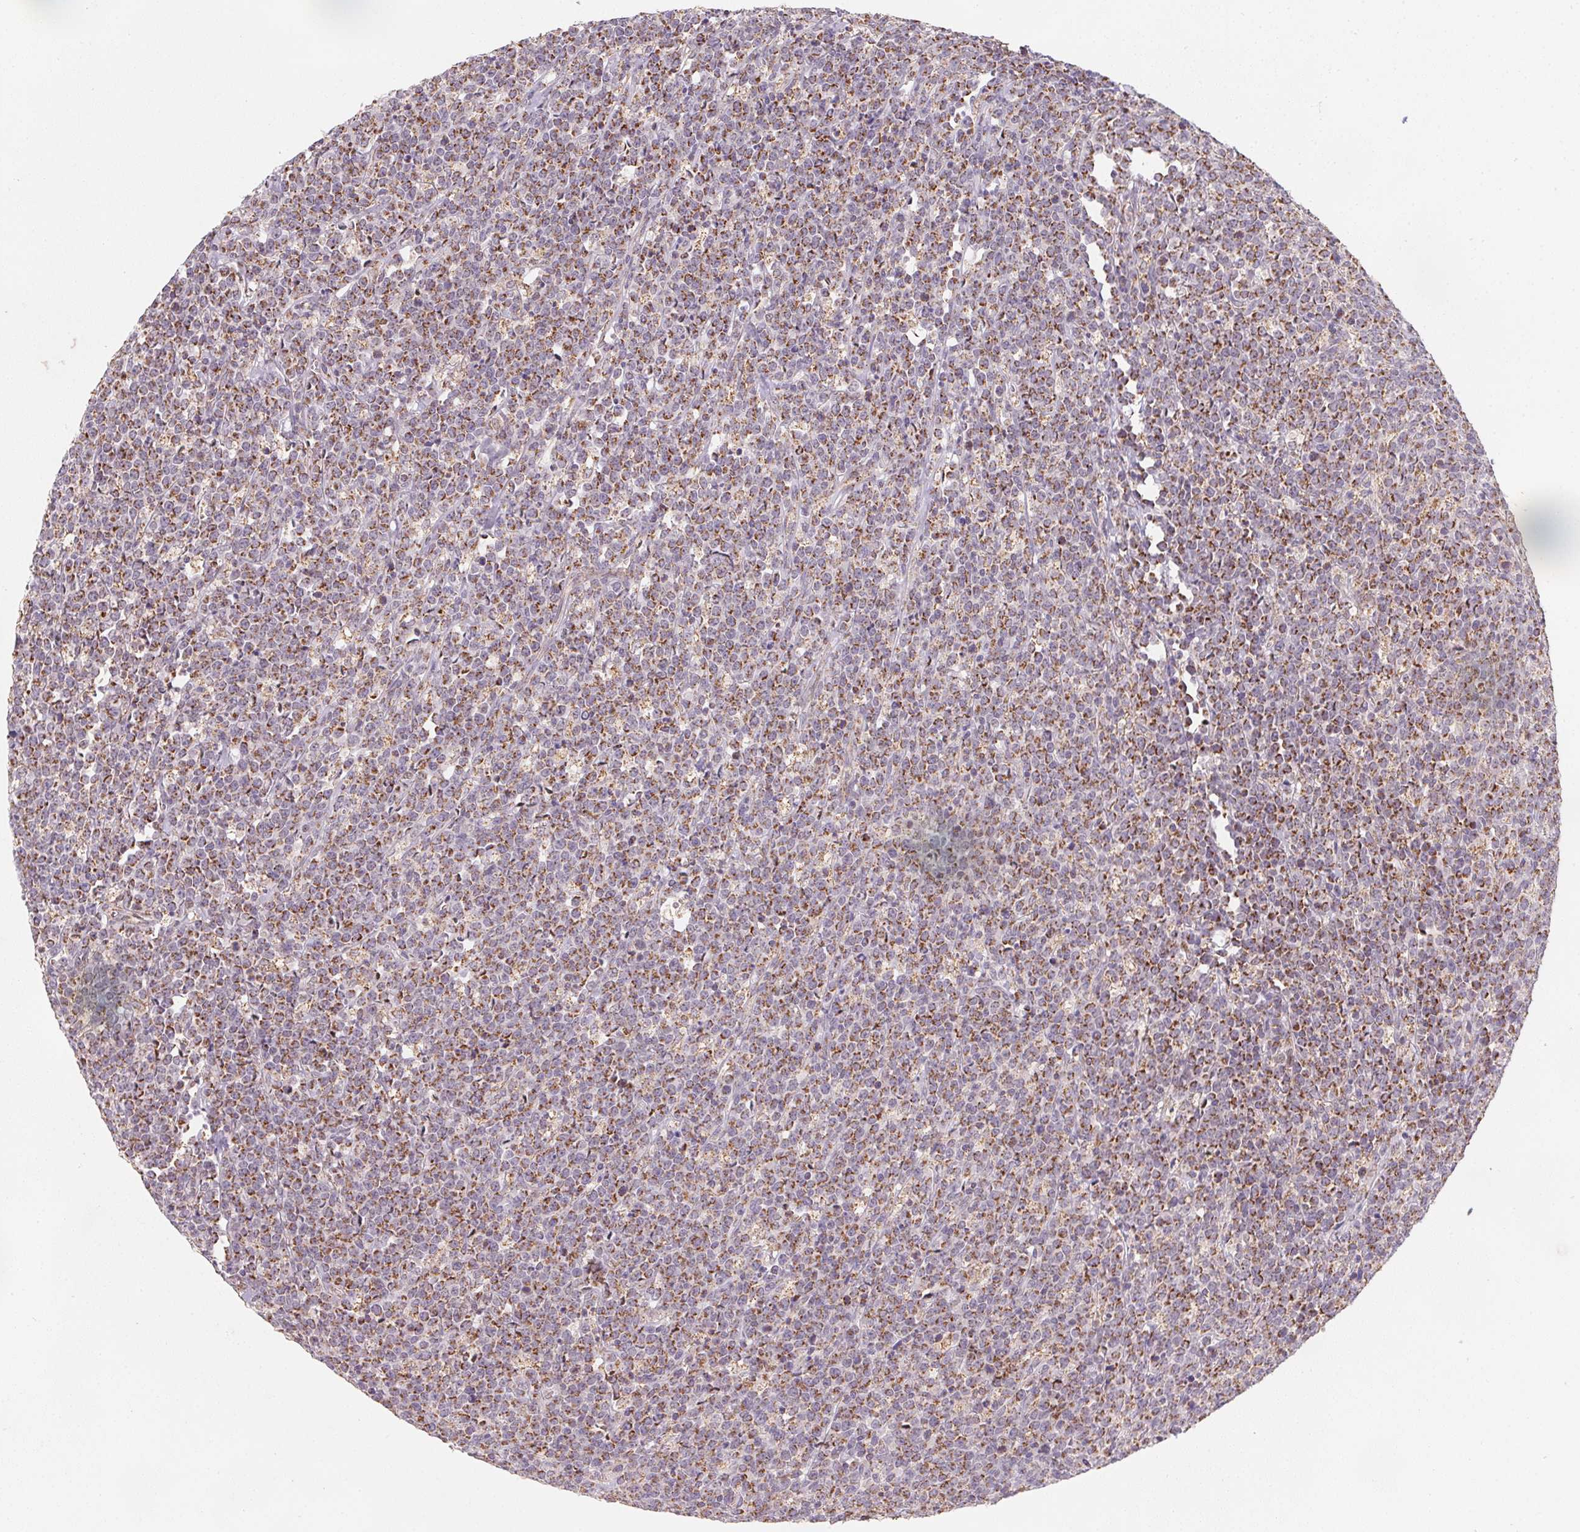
{"staining": {"intensity": "moderate", "quantity": "25%-75%", "location": "cytoplasmic/membranous"}, "tissue": "lymphoma", "cell_type": "Tumor cells", "image_type": "cancer", "snomed": [{"axis": "morphology", "description": "Malignant lymphoma, non-Hodgkin's type, High grade"}, {"axis": "topography", "description": "Small intestine"}], "caption": "This is a photomicrograph of immunohistochemistry (IHC) staining of lymphoma, which shows moderate staining in the cytoplasmic/membranous of tumor cells.", "gene": "NDUFS6", "patient": {"sex": "female", "age": 56}}